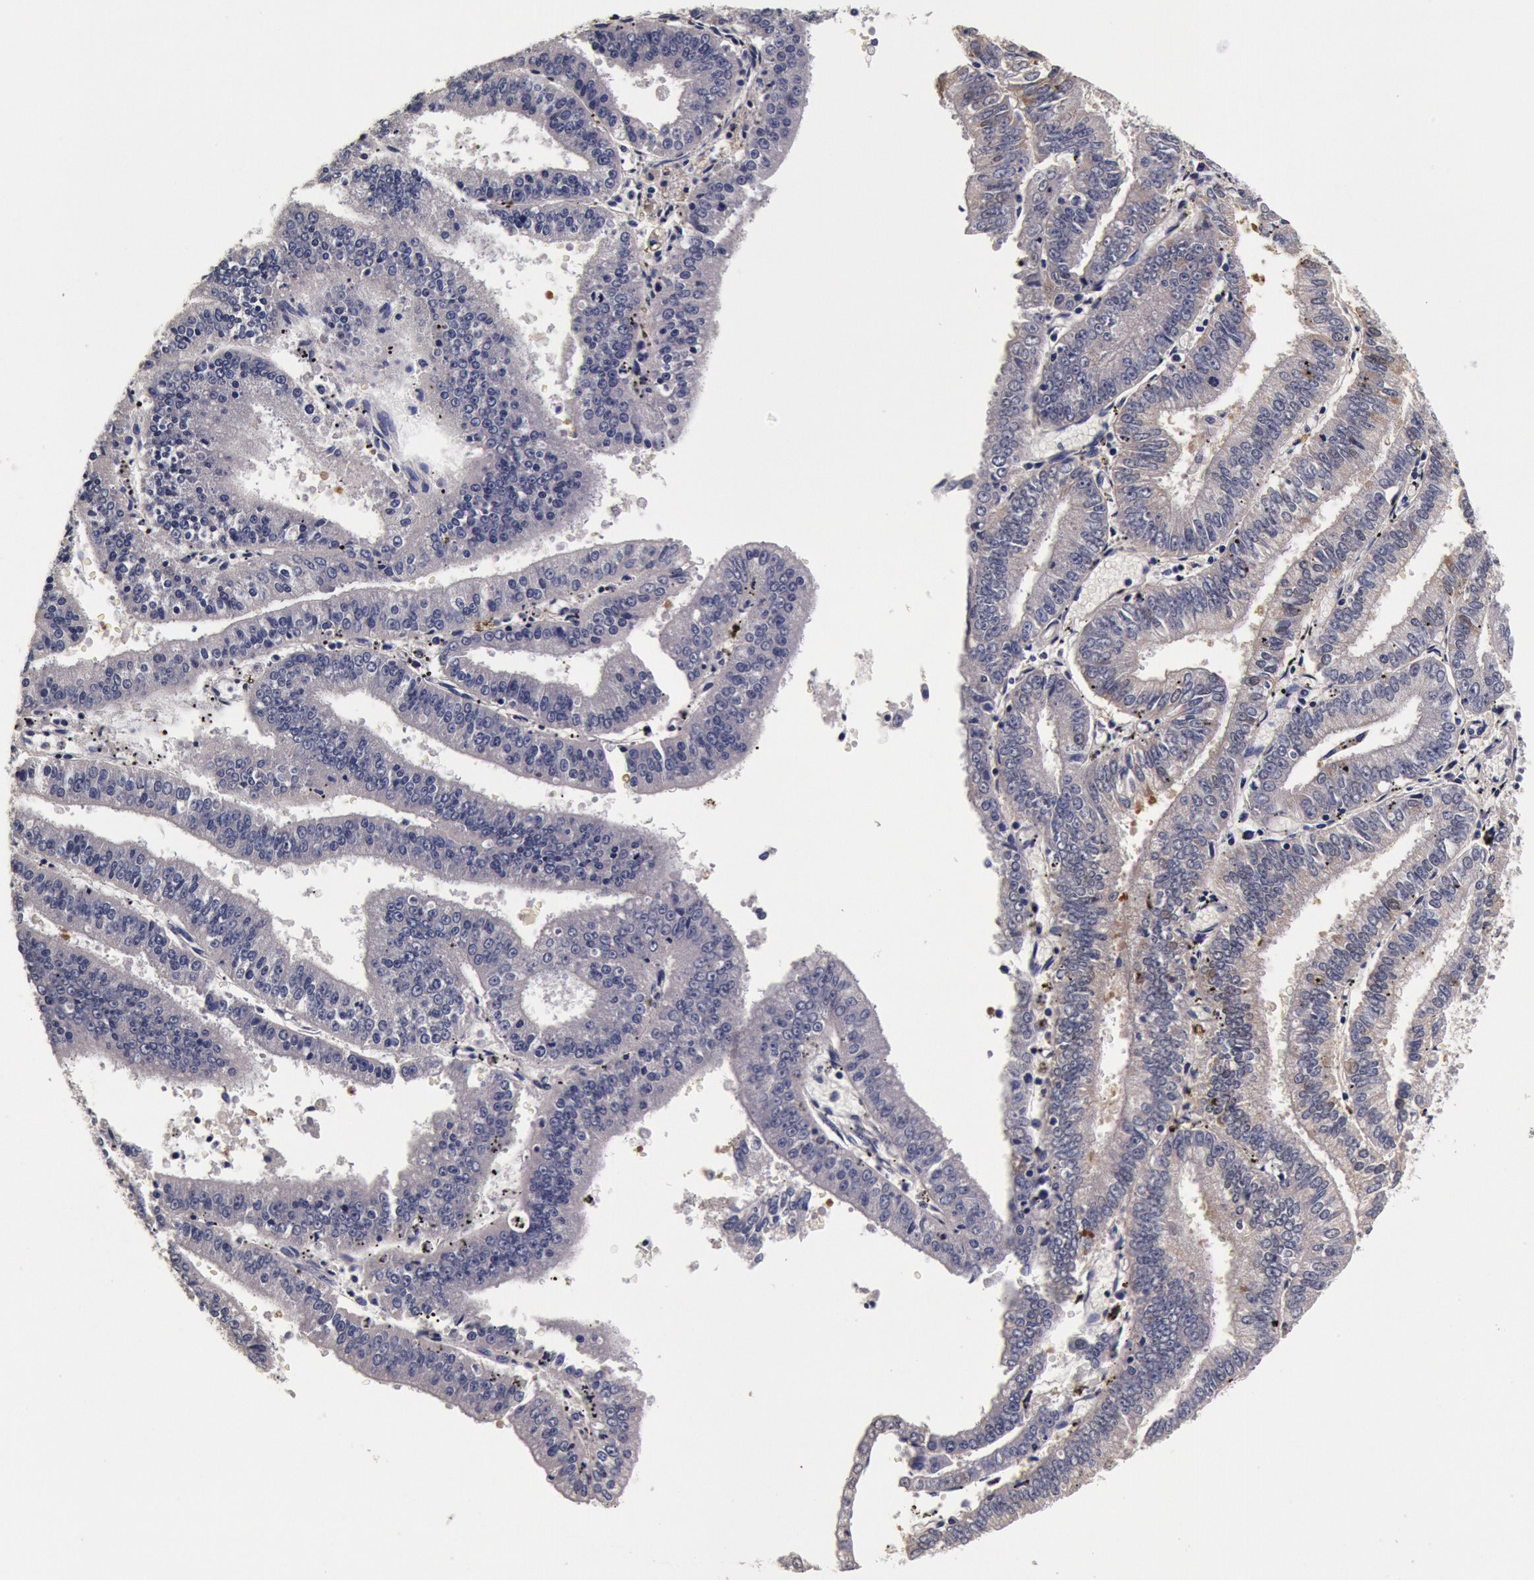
{"staining": {"intensity": "negative", "quantity": "none", "location": "none"}, "tissue": "endometrial cancer", "cell_type": "Tumor cells", "image_type": "cancer", "snomed": [{"axis": "morphology", "description": "Adenocarcinoma, NOS"}, {"axis": "topography", "description": "Endometrium"}], "caption": "High power microscopy histopathology image of an immunohistochemistry (IHC) micrograph of endometrial cancer, revealing no significant staining in tumor cells.", "gene": "CCDC22", "patient": {"sex": "female", "age": 66}}